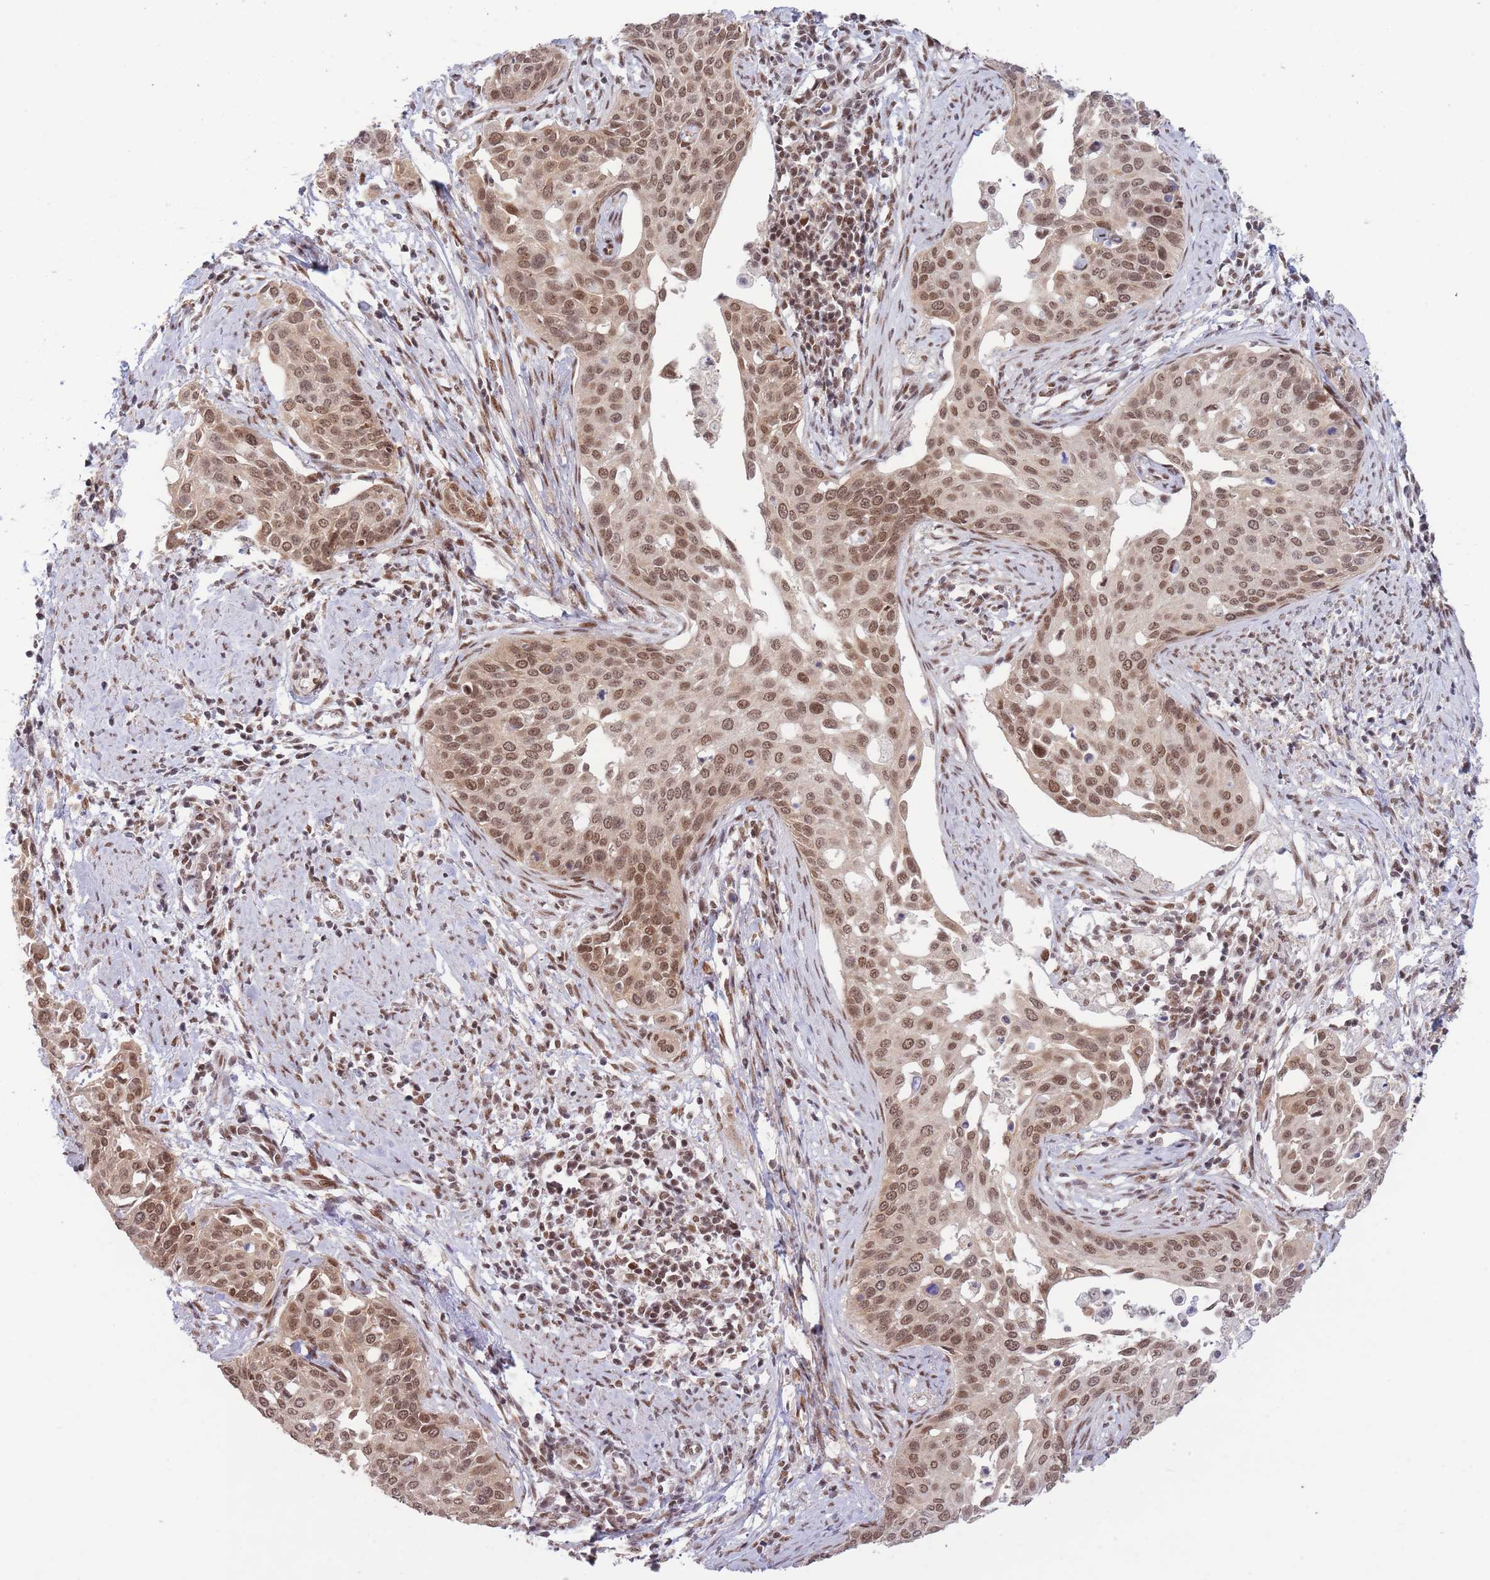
{"staining": {"intensity": "moderate", "quantity": ">75%", "location": "nuclear"}, "tissue": "cervical cancer", "cell_type": "Tumor cells", "image_type": "cancer", "snomed": [{"axis": "morphology", "description": "Squamous cell carcinoma, NOS"}, {"axis": "topography", "description": "Cervix"}], "caption": "Immunohistochemistry (DAB) staining of squamous cell carcinoma (cervical) displays moderate nuclear protein expression in about >75% of tumor cells.", "gene": "CARD8", "patient": {"sex": "female", "age": 44}}